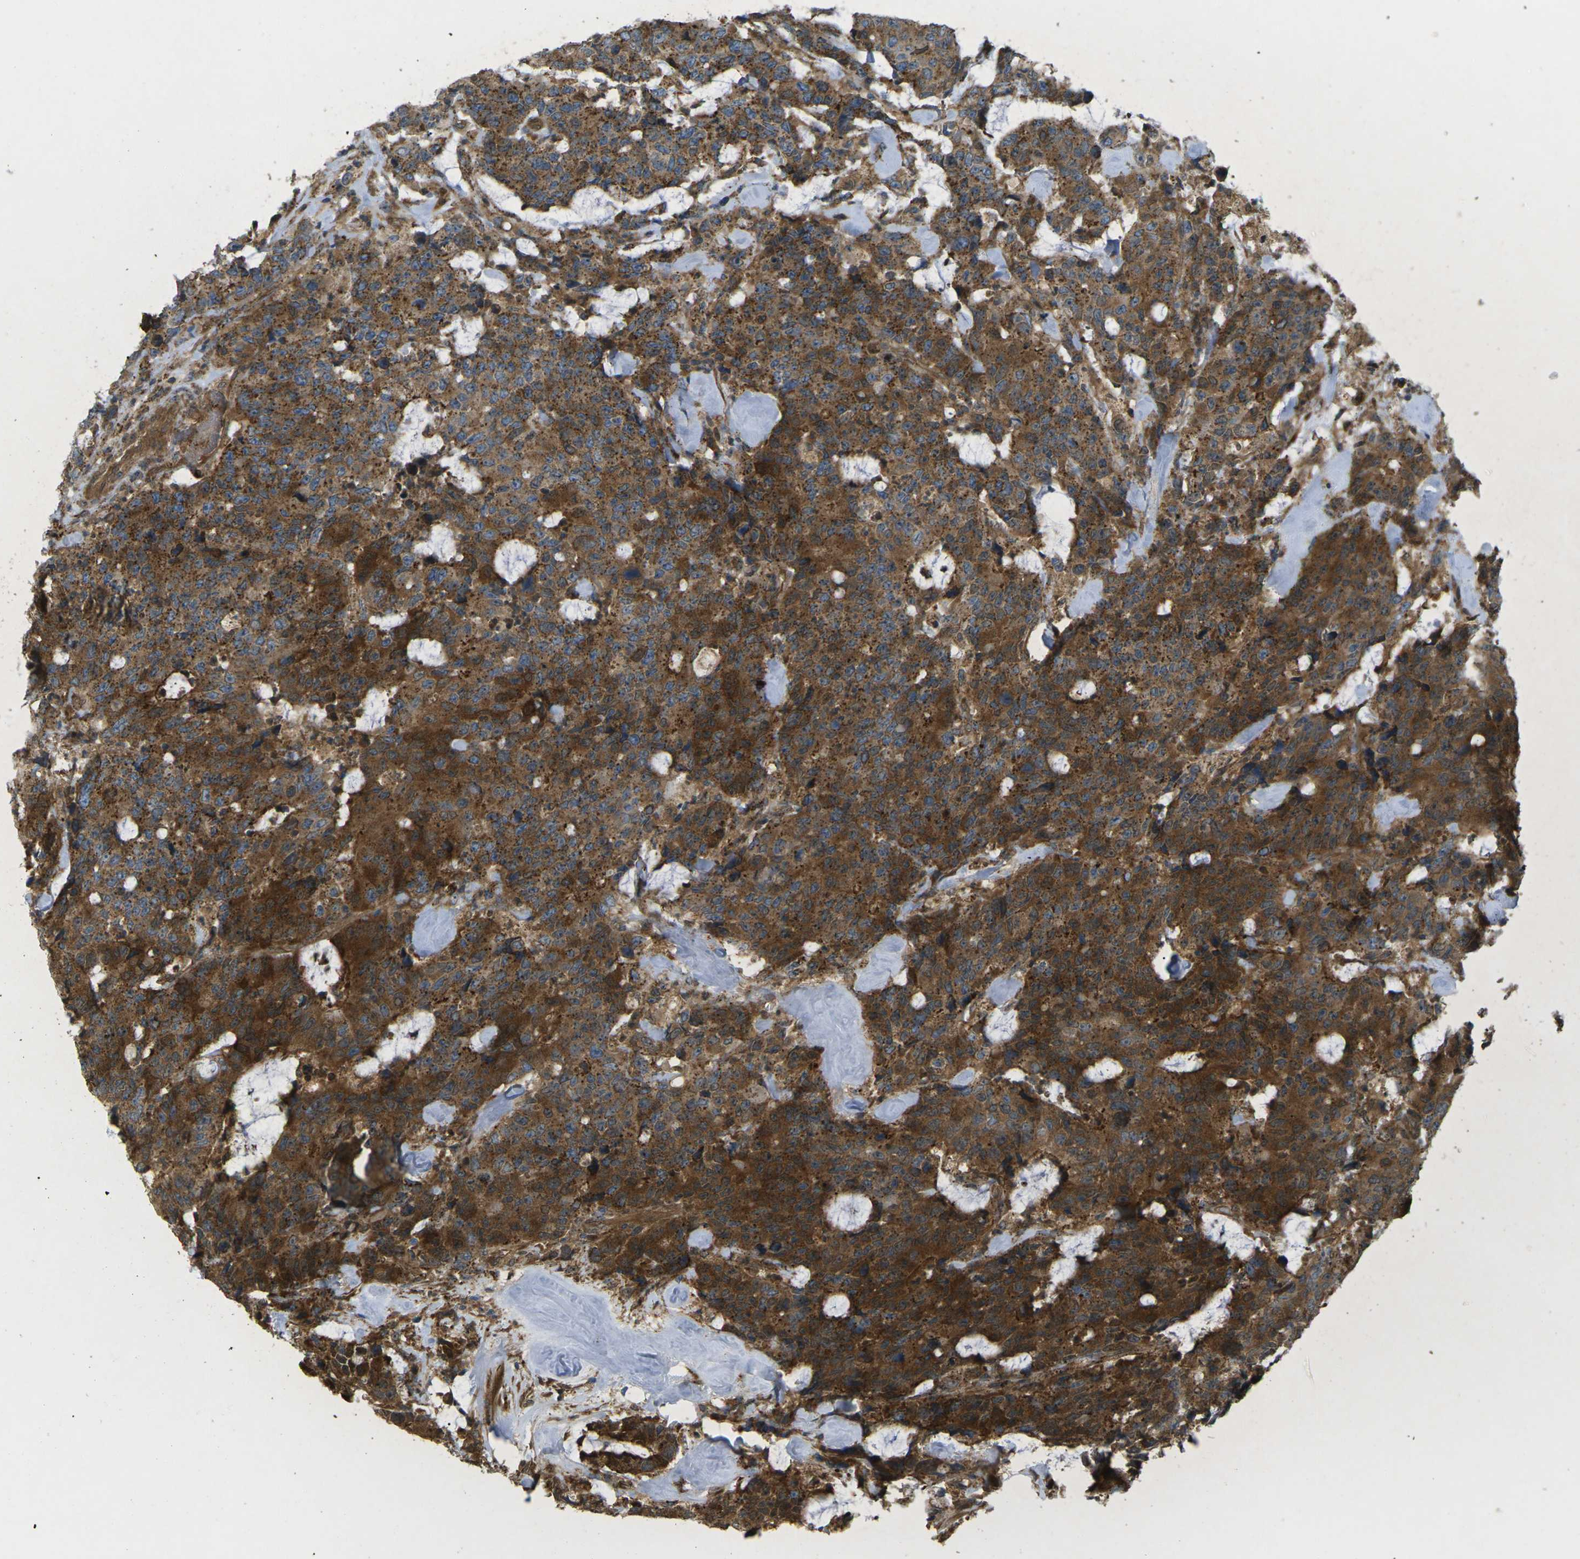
{"staining": {"intensity": "strong", "quantity": ">75%", "location": "cytoplasmic/membranous"}, "tissue": "colorectal cancer", "cell_type": "Tumor cells", "image_type": "cancer", "snomed": [{"axis": "morphology", "description": "Adenocarcinoma, NOS"}, {"axis": "topography", "description": "Colon"}], "caption": "Tumor cells show strong cytoplasmic/membranous positivity in about >75% of cells in colorectal adenocarcinoma.", "gene": "CHMP3", "patient": {"sex": "female", "age": 86}}